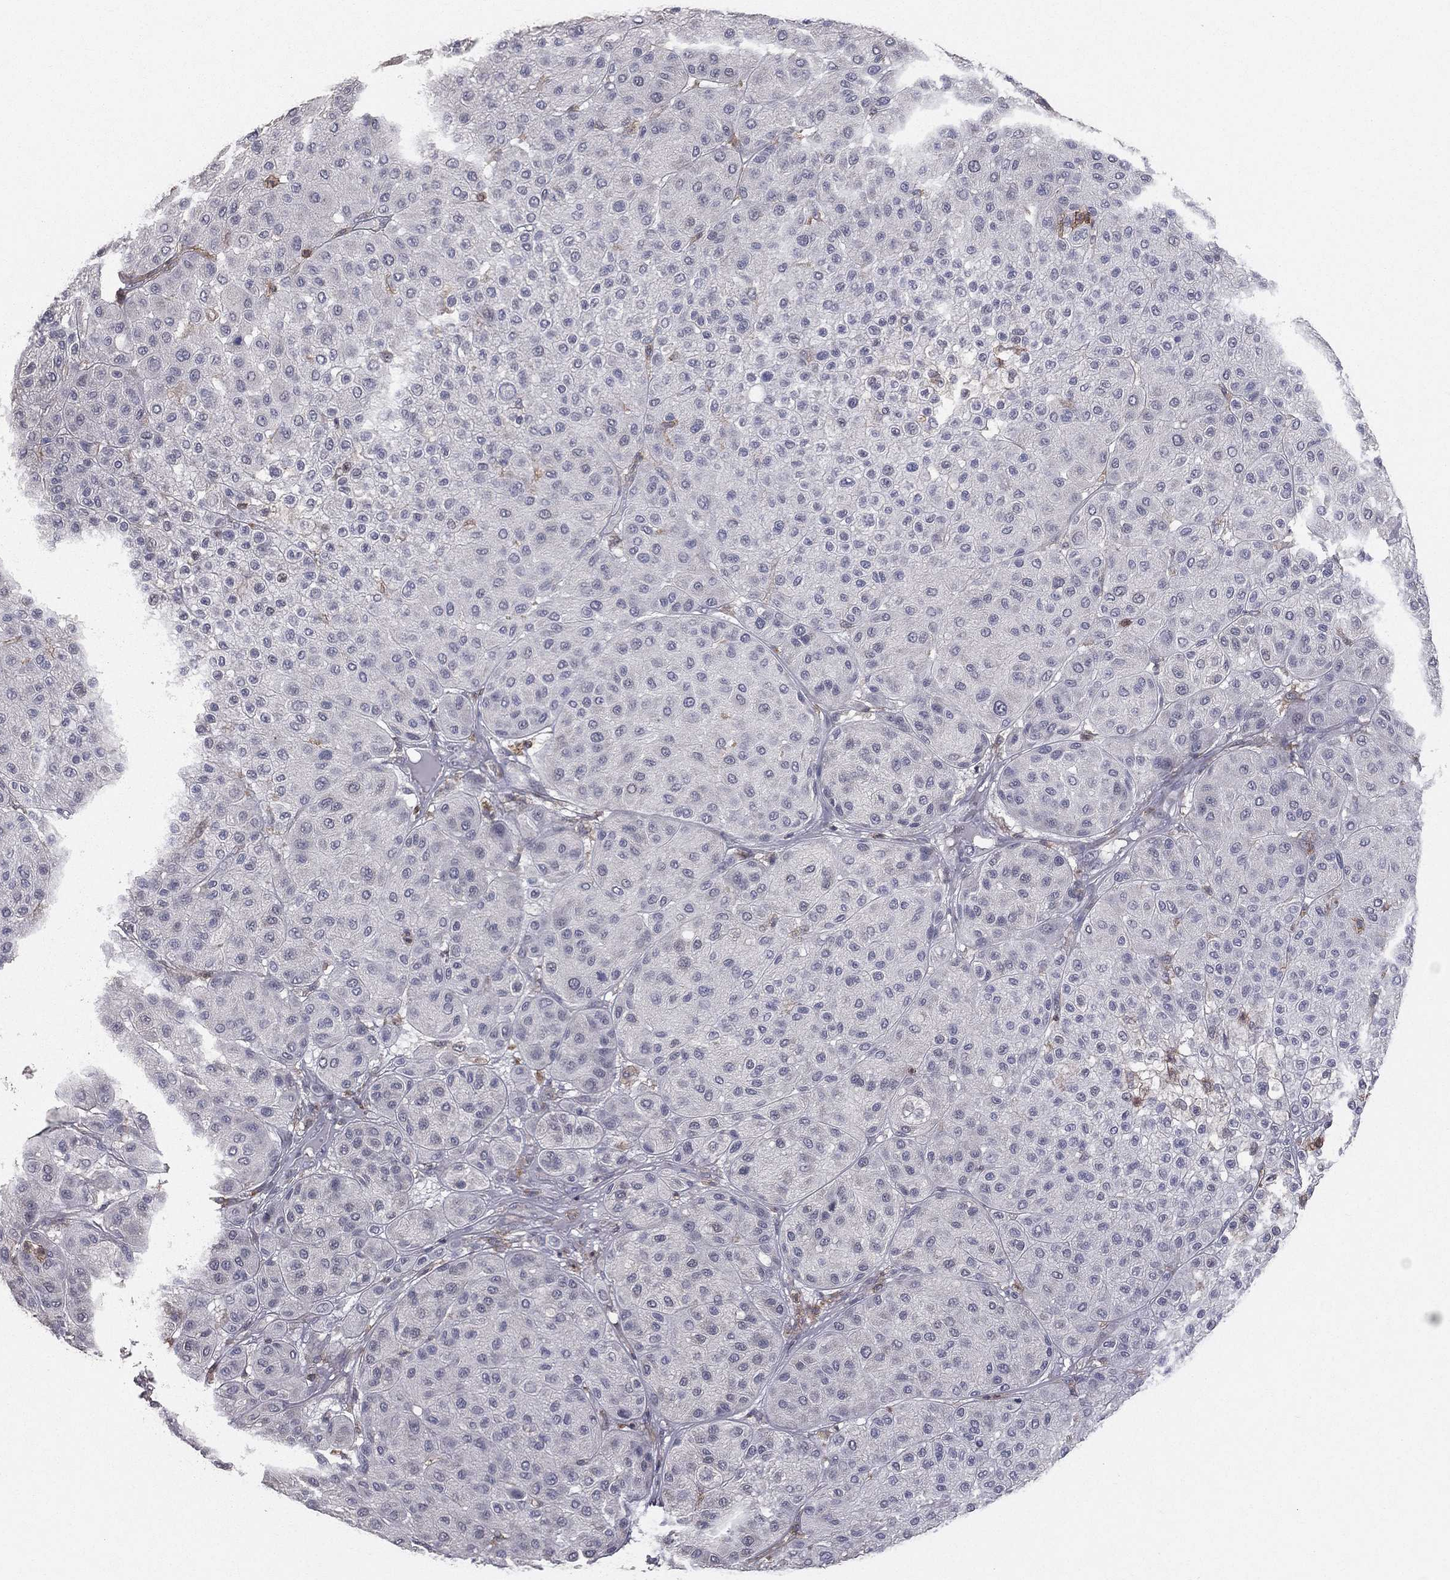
{"staining": {"intensity": "negative", "quantity": "none", "location": "none"}, "tissue": "melanoma", "cell_type": "Tumor cells", "image_type": "cancer", "snomed": [{"axis": "morphology", "description": "Malignant melanoma, Metastatic site"}, {"axis": "topography", "description": "Smooth muscle"}], "caption": "Immunohistochemistry of malignant melanoma (metastatic site) exhibits no expression in tumor cells. (Brightfield microscopy of DAB IHC at high magnification).", "gene": "PSTPIP1", "patient": {"sex": "male", "age": 41}}